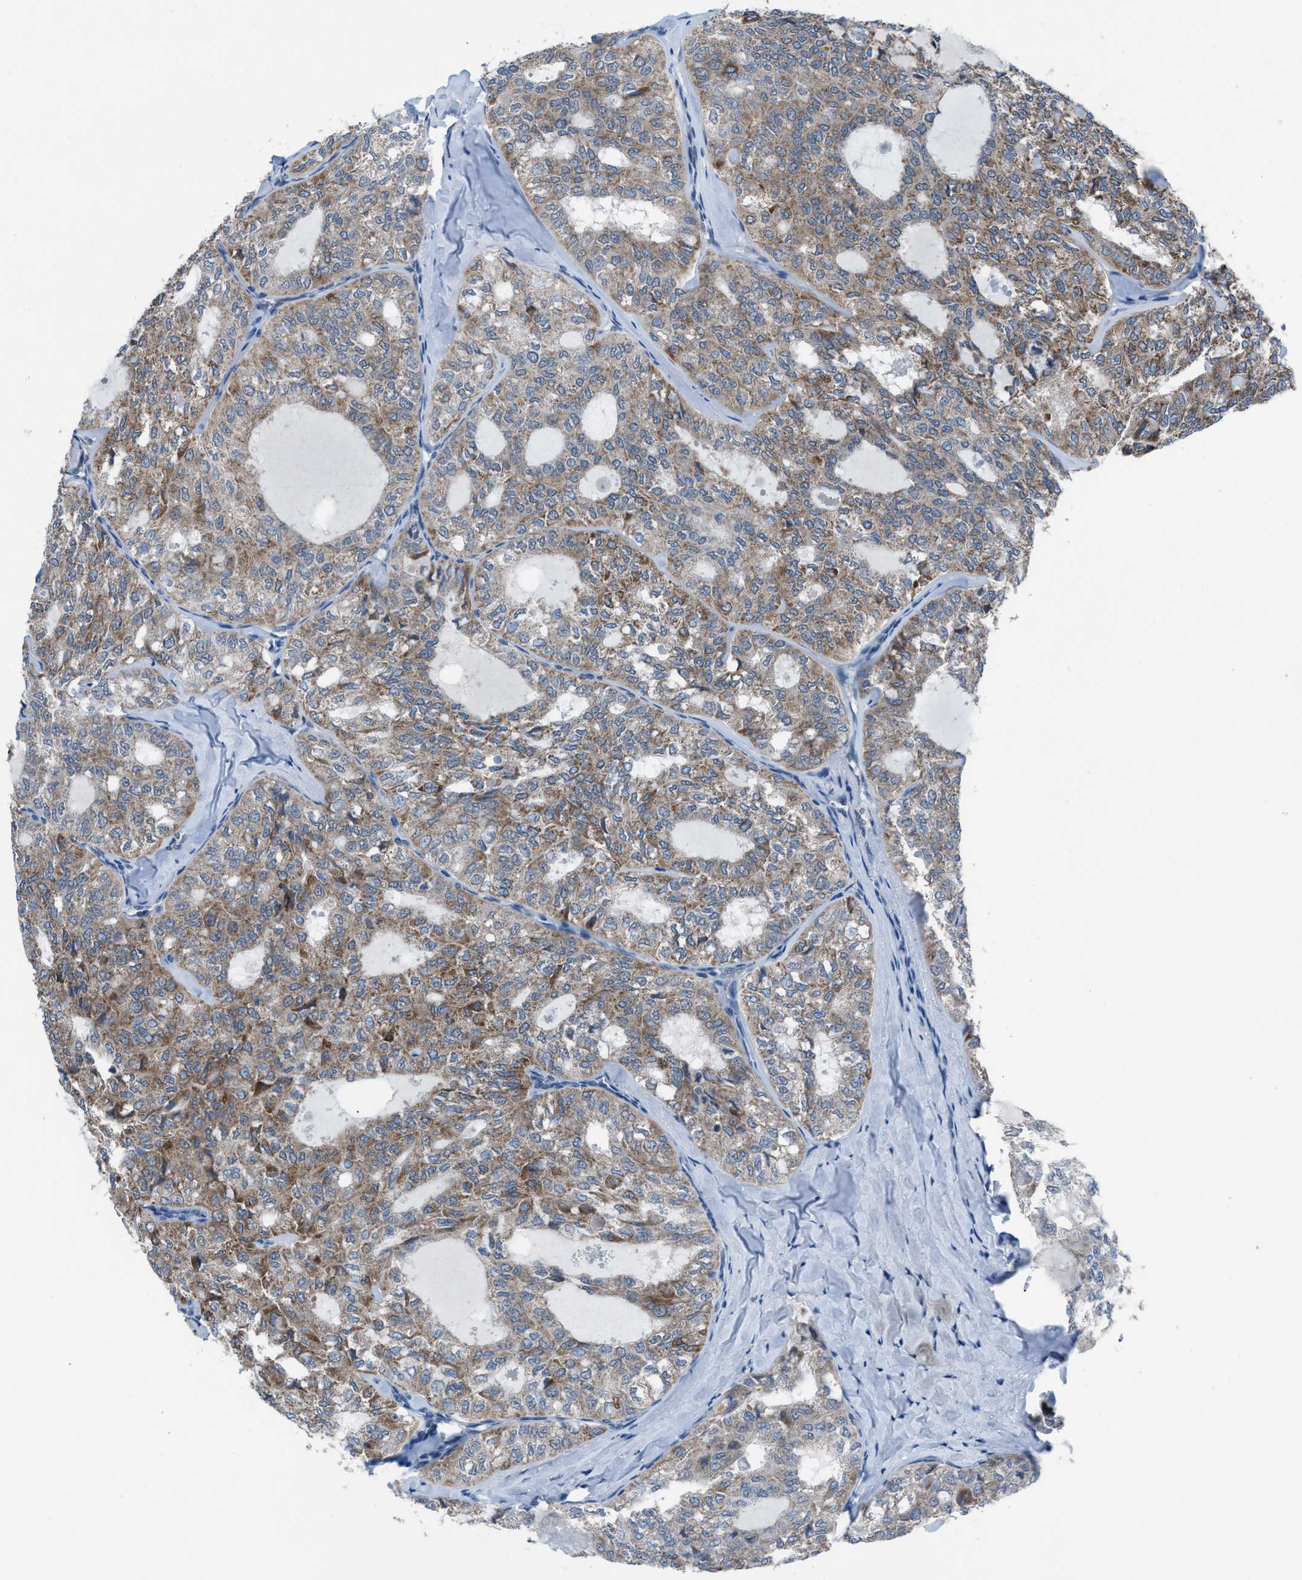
{"staining": {"intensity": "moderate", "quantity": ">75%", "location": "cytoplasmic/membranous"}, "tissue": "thyroid cancer", "cell_type": "Tumor cells", "image_type": "cancer", "snomed": [{"axis": "morphology", "description": "Follicular adenoma carcinoma, NOS"}, {"axis": "topography", "description": "Thyroid gland"}], "caption": "Protein staining reveals moderate cytoplasmic/membranous staining in approximately >75% of tumor cells in thyroid cancer (follicular adenoma carcinoma).", "gene": "ANAPC11", "patient": {"sex": "male", "age": 75}}